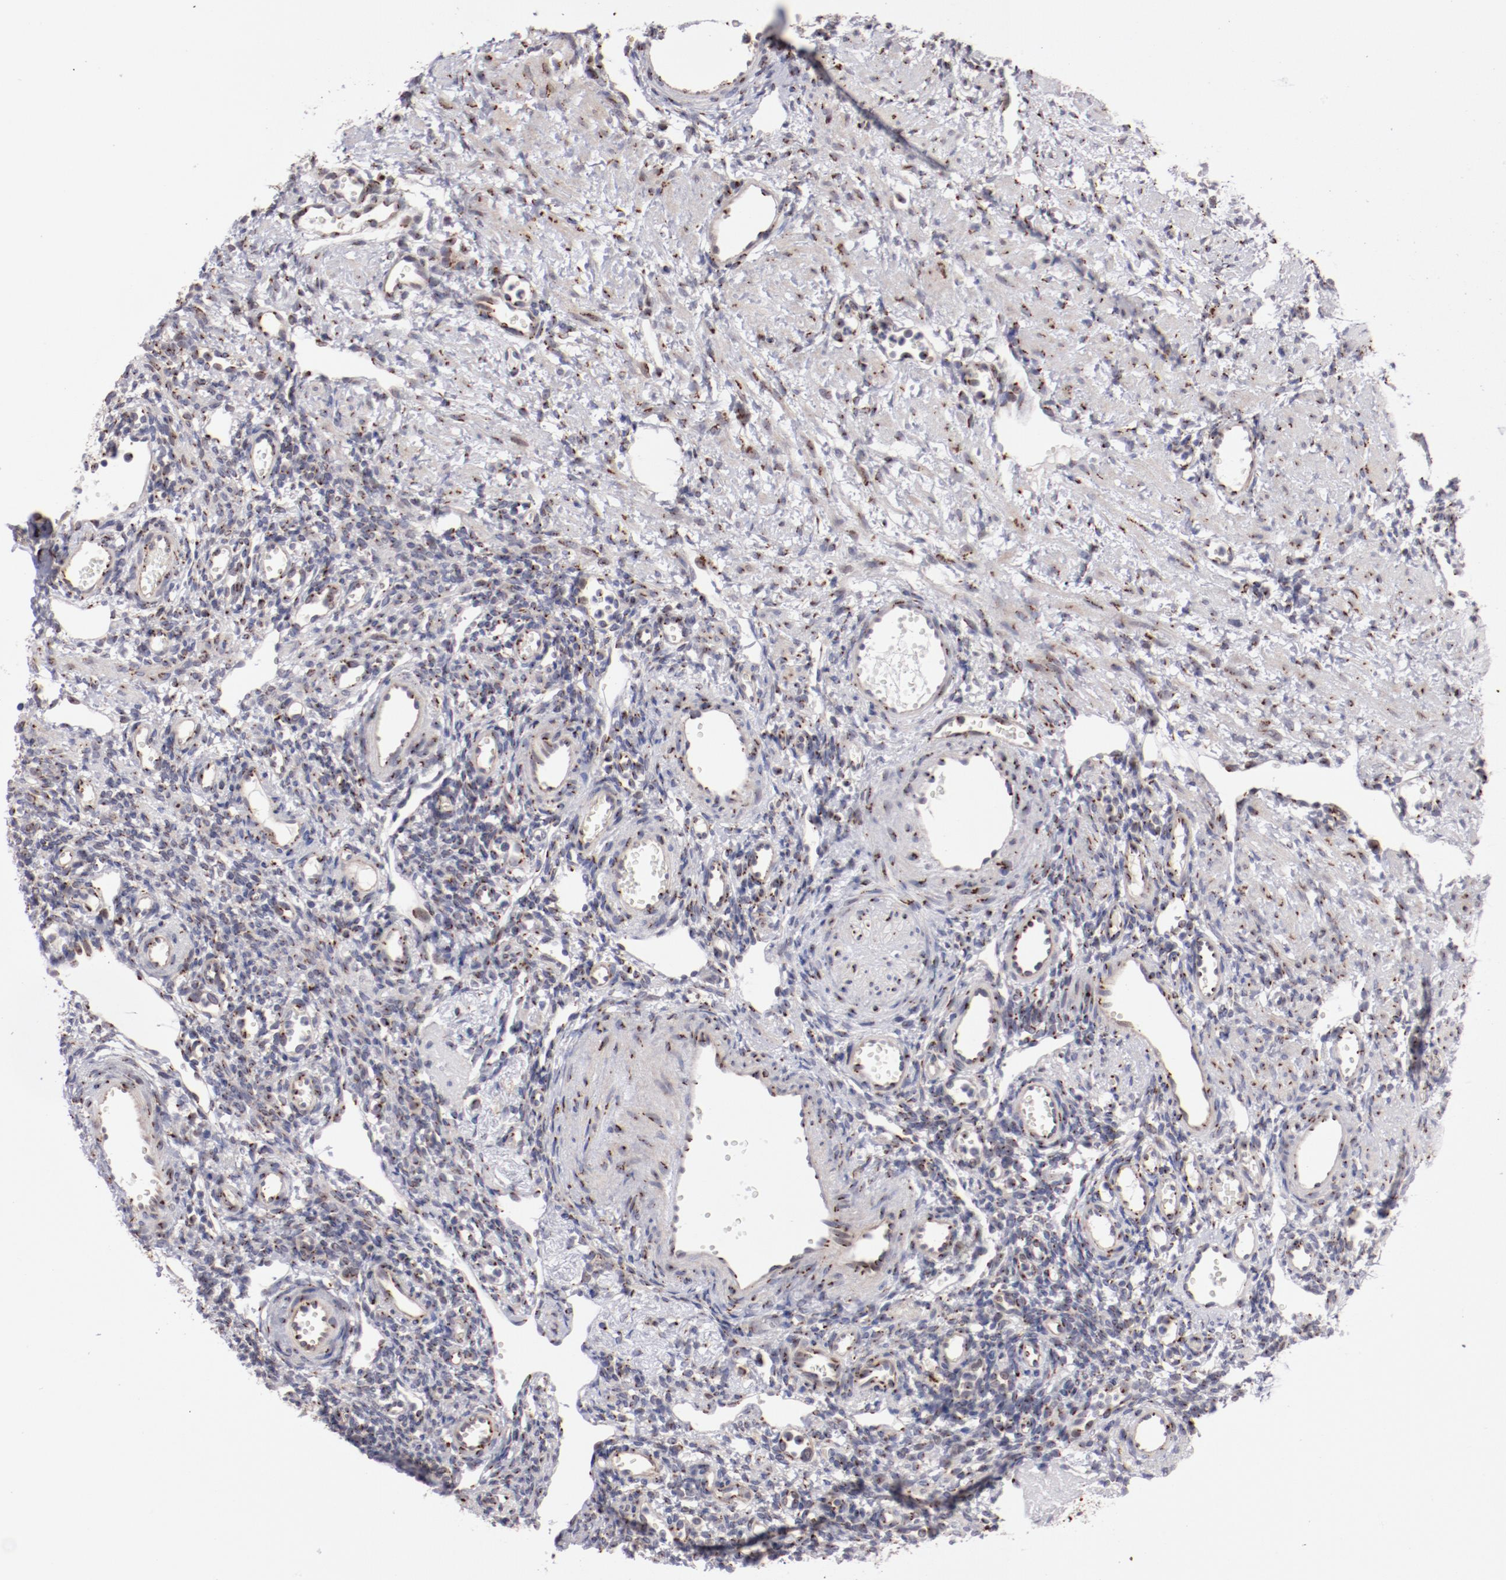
{"staining": {"intensity": "strong", "quantity": ">75%", "location": "cytoplasmic/membranous"}, "tissue": "ovary", "cell_type": "Follicle cells", "image_type": "normal", "snomed": [{"axis": "morphology", "description": "Normal tissue, NOS"}, {"axis": "topography", "description": "Ovary"}], "caption": "Follicle cells exhibit high levels of strong cytoplasmic/membranous expression in about >75% of cells in benign ovary. The staining is performed using DAB brown chromogen to label protein expression. The nuclei are counter-stained blue using hematoxylin.", "gene": "GOLIM4", "patient": {"sex": "female", "age": 33}}